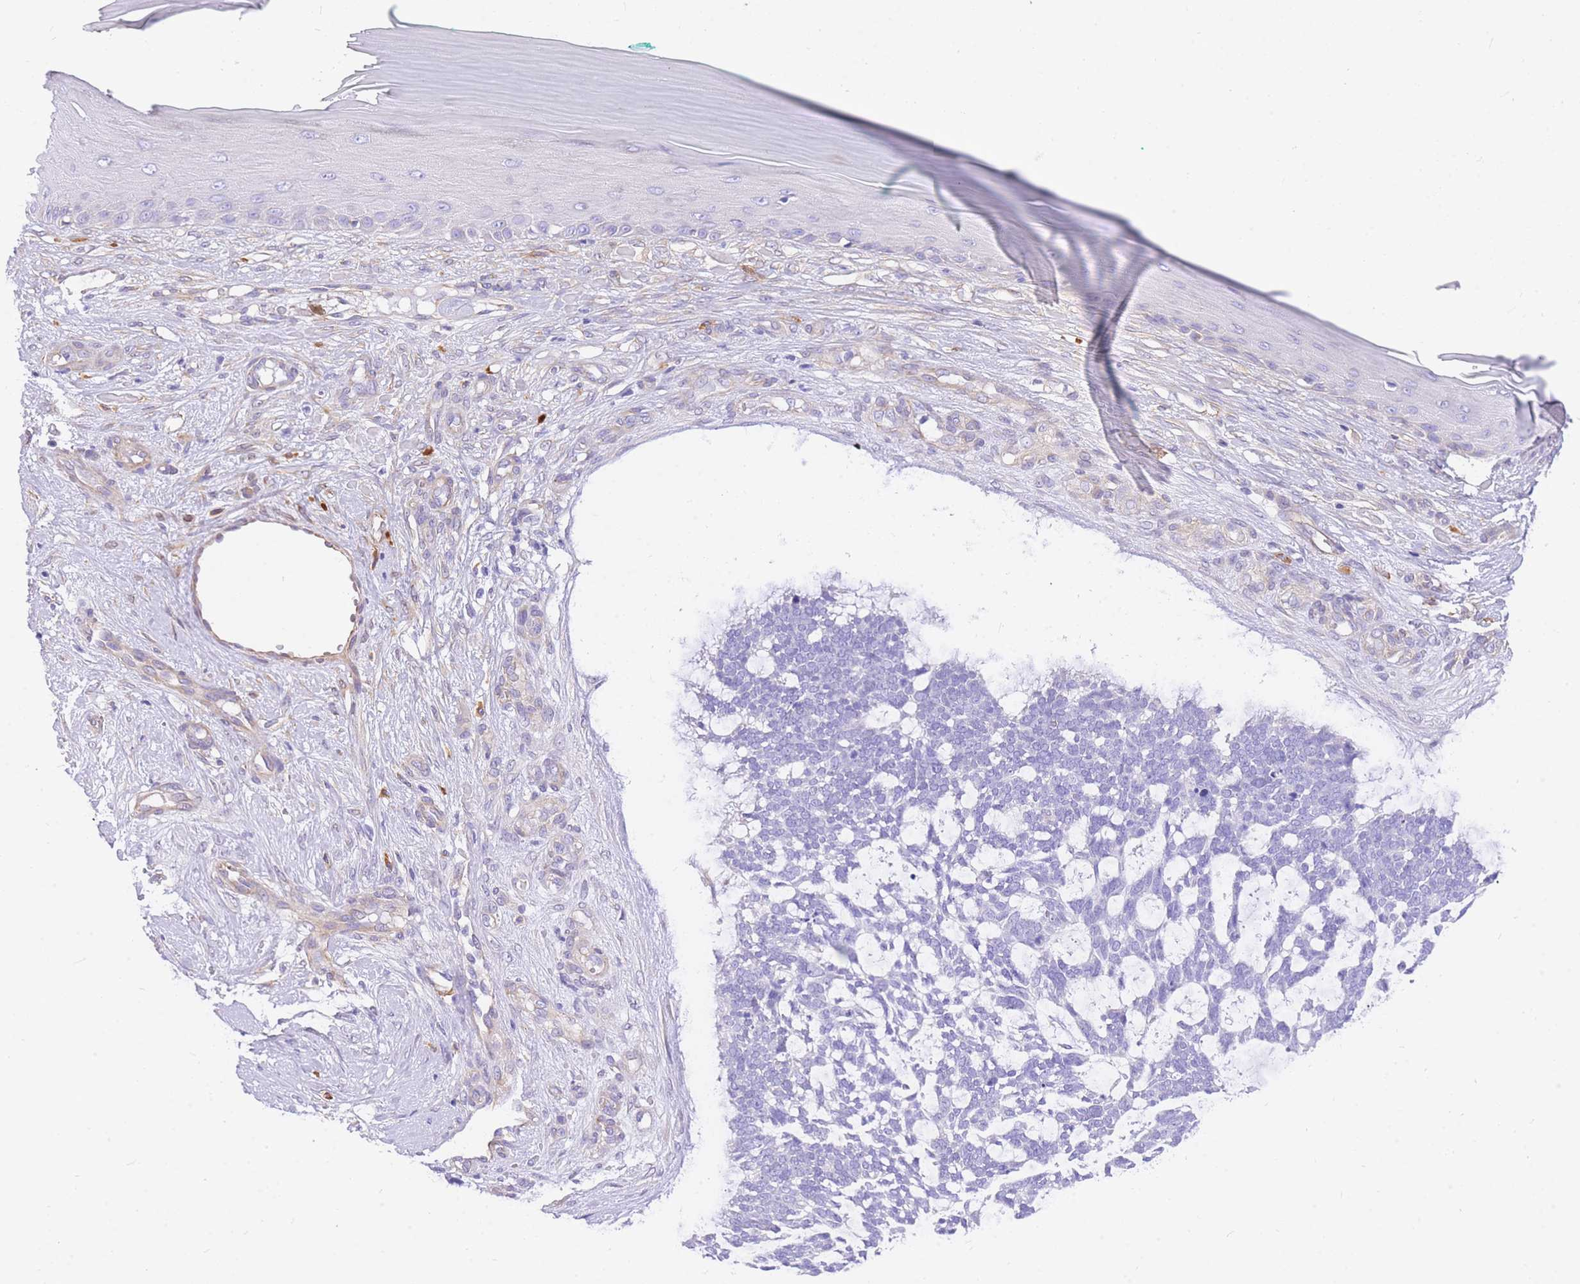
{"staining": {"intensity": "negative", "quantity": "none", "location": "none"}, "tissue": "skin cancer", "cell_type": "Tumor cells", "image_type": "cancer", "snomed": [{"axis": "morphology", "description": "Basal cell carcinoma"}, {"axis": "topography", "description": "Skin"}], "caption": "Protein analysis of skin cancer (basal cell carcinoma) displays no significant expression in tumor cells.", "gene": "SRSF12", "patient": {"sex": "male", "age": 88}}